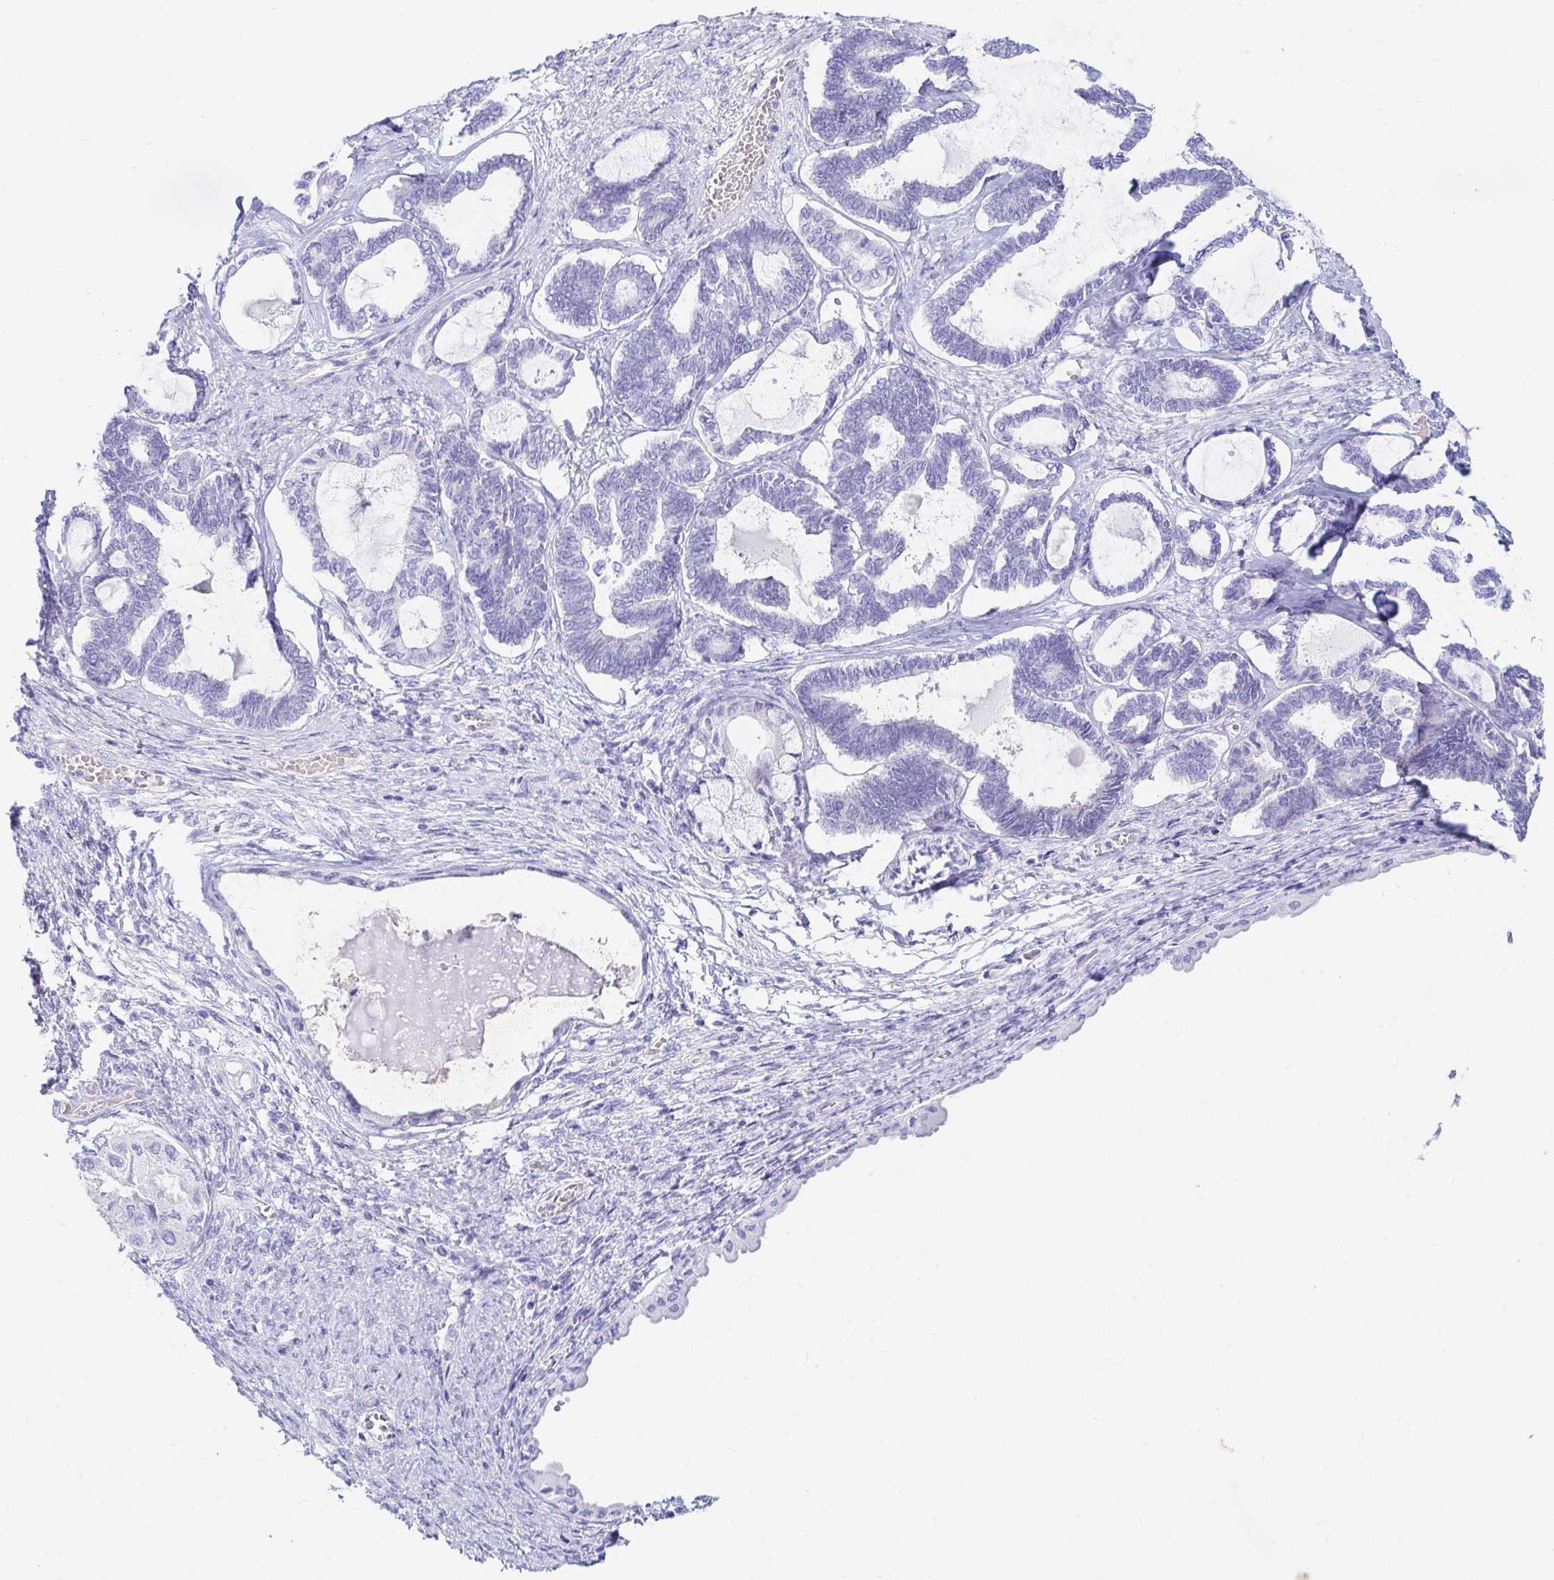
{"staining": {"intensity": "negative", "quantity": "none", "location": "none"}, "tissue": "ovarian cancer", "cell_type": "Tumor cells", "image_type": "cancer", "snomed": [{"axis": "morphology", "description": "Carcinoma, endometroid"}, {"axis": "topography", "description": "Ovary"}], "caption": "Immunohistochemistry micrograph of ovarian cancer (endometroid carcinoma) stained for a protein (brown), which demonstrates no positivity in tumor cells. (DAB IHC, high magnification).", "gene": "NR2E1", "patient": {"sex": "female", "age": 70}}